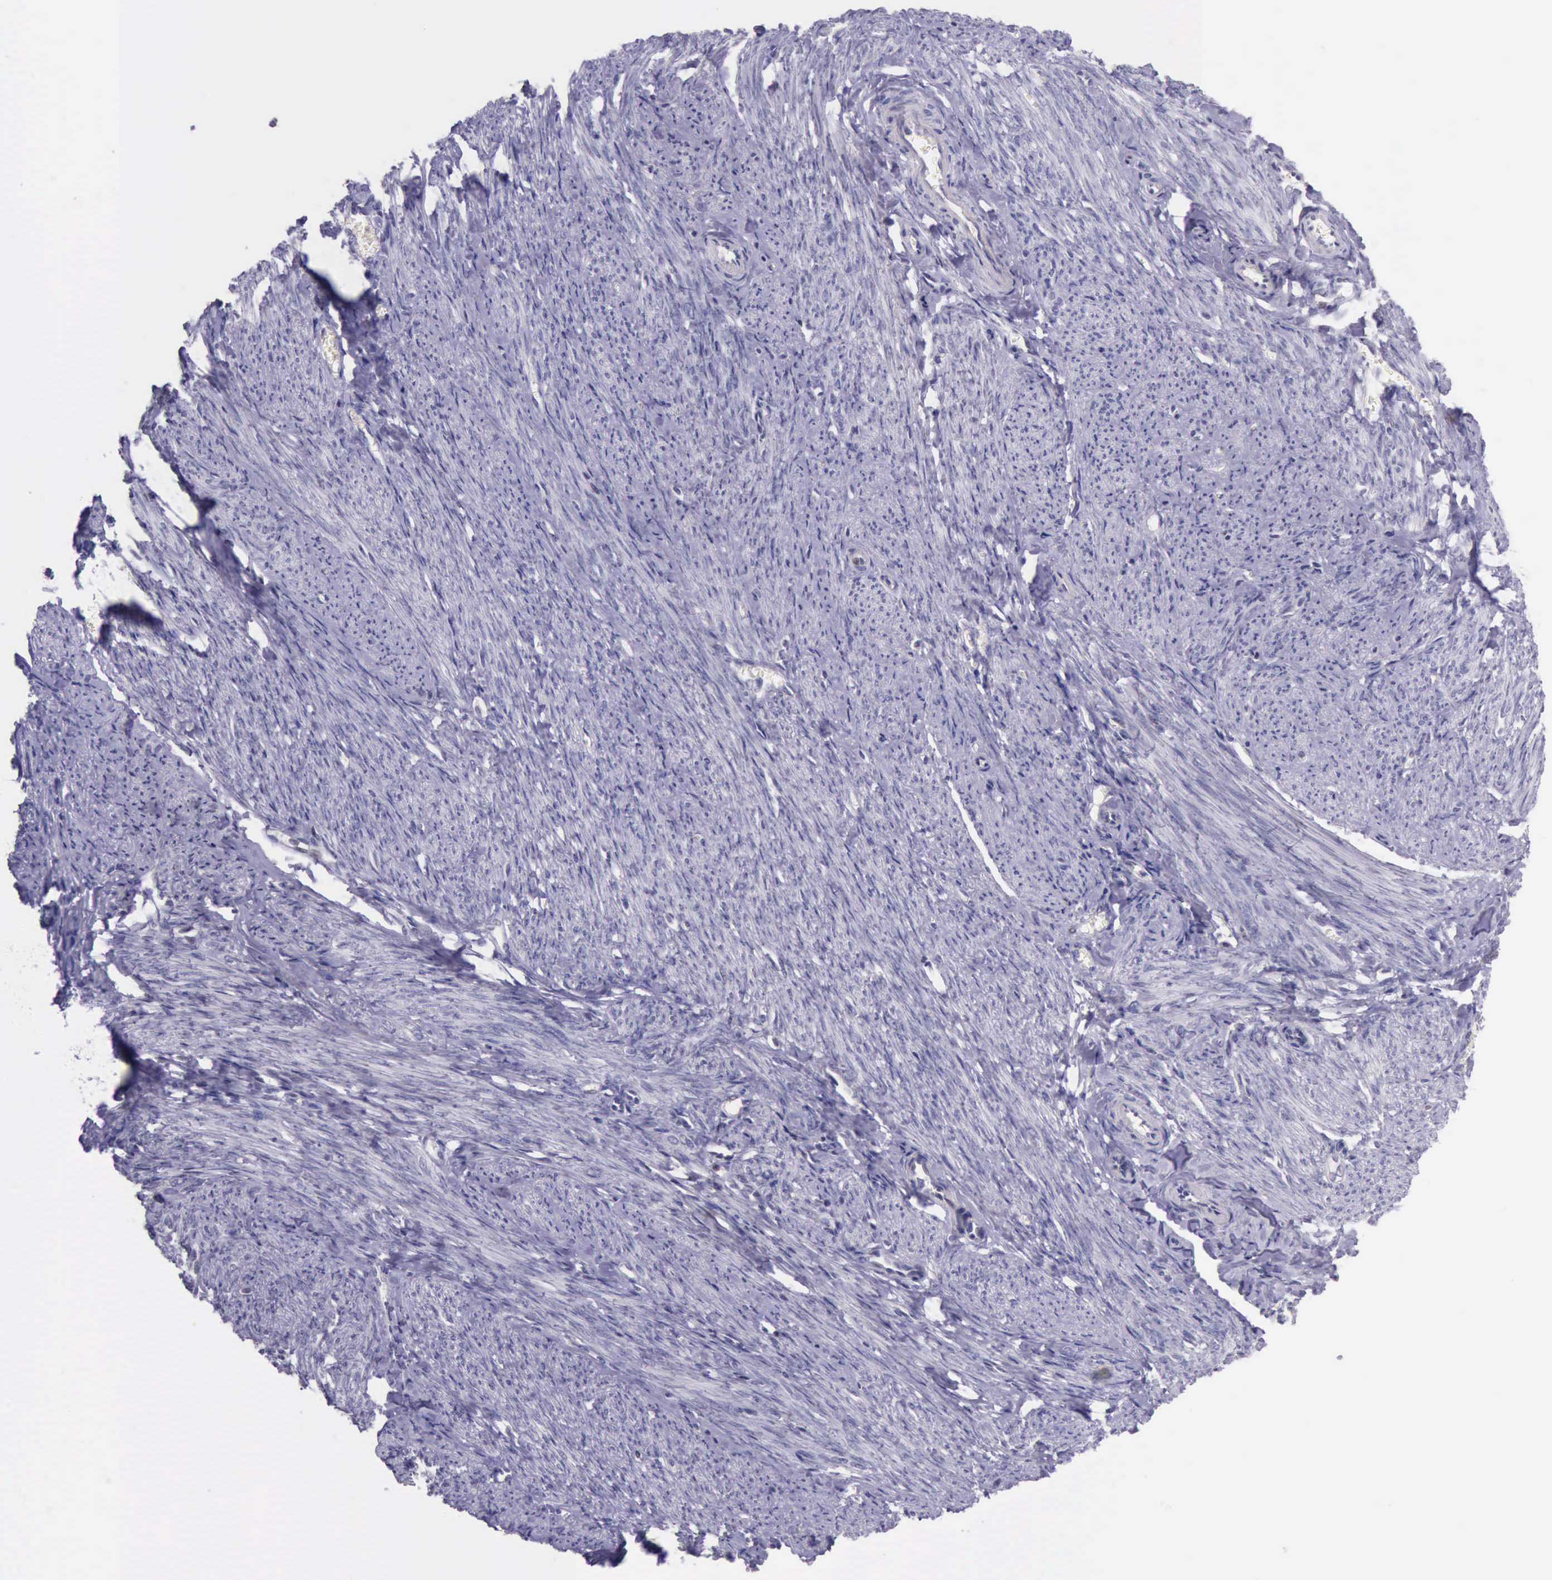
{"staining": {"intensity": "negative", "quantity": "none", "location": "none"}, "tissue": "smooth muscle", "cell_type": "Smooth muscle cells", "image_type": "normal", "snomed": [{"axis": "morphology", "description": "Normal tissue, NOS"}, {"axis": "topography", "description": "Smooth muscle"}, {"axis": "topography", "description": "Cervix"}], "caption": "This is an immunohistochemistry (IHC) photomicrograph of normal smooth muscle. There is no staining in smooth muscle cells.", "gene": "PARP1", "patient": {"sex": "female", "age": 70}}